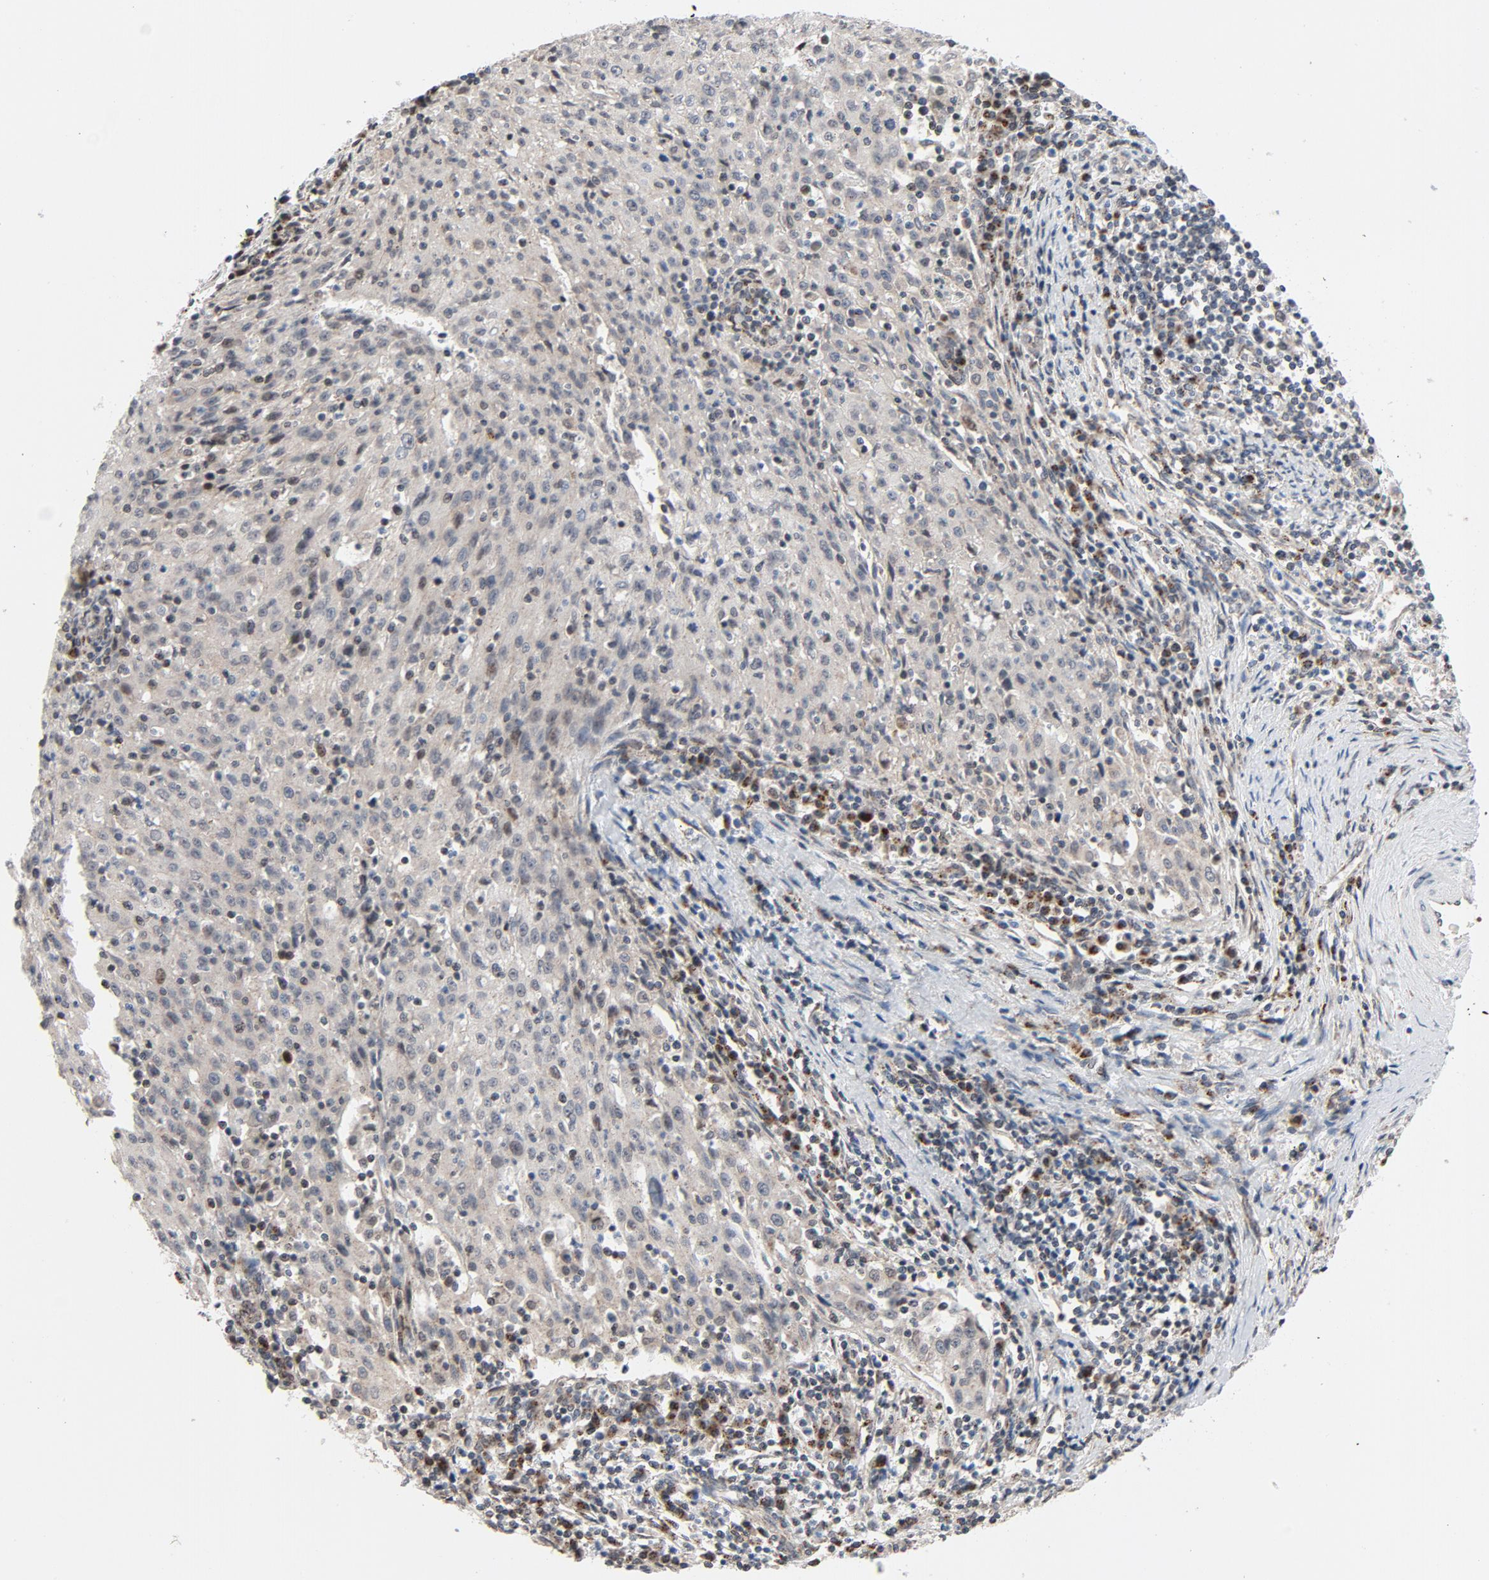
{"staining": {"intensity": "negative", "quantity": "none", "location": "none"}, "tissue": "cervical cancer", "cell_type": "Tumor cells", "image_type": "cancer", "snomed": [{"axis": "morphology", "description": "Squamous cell carcinoma, NOS"}, {"axis": "topography", "description": "Cervix"}], "caption": "Cervical cancer (squamous cell carcinoma) was stained to show a protein in brown. There is no significant expression in tumor cells. (DAB immunohistochemistry (IHC) visualized using brightfield microscopy, high magnification).", "gene": "RPL12", "patient": {"sex": "female", "age": 27}}